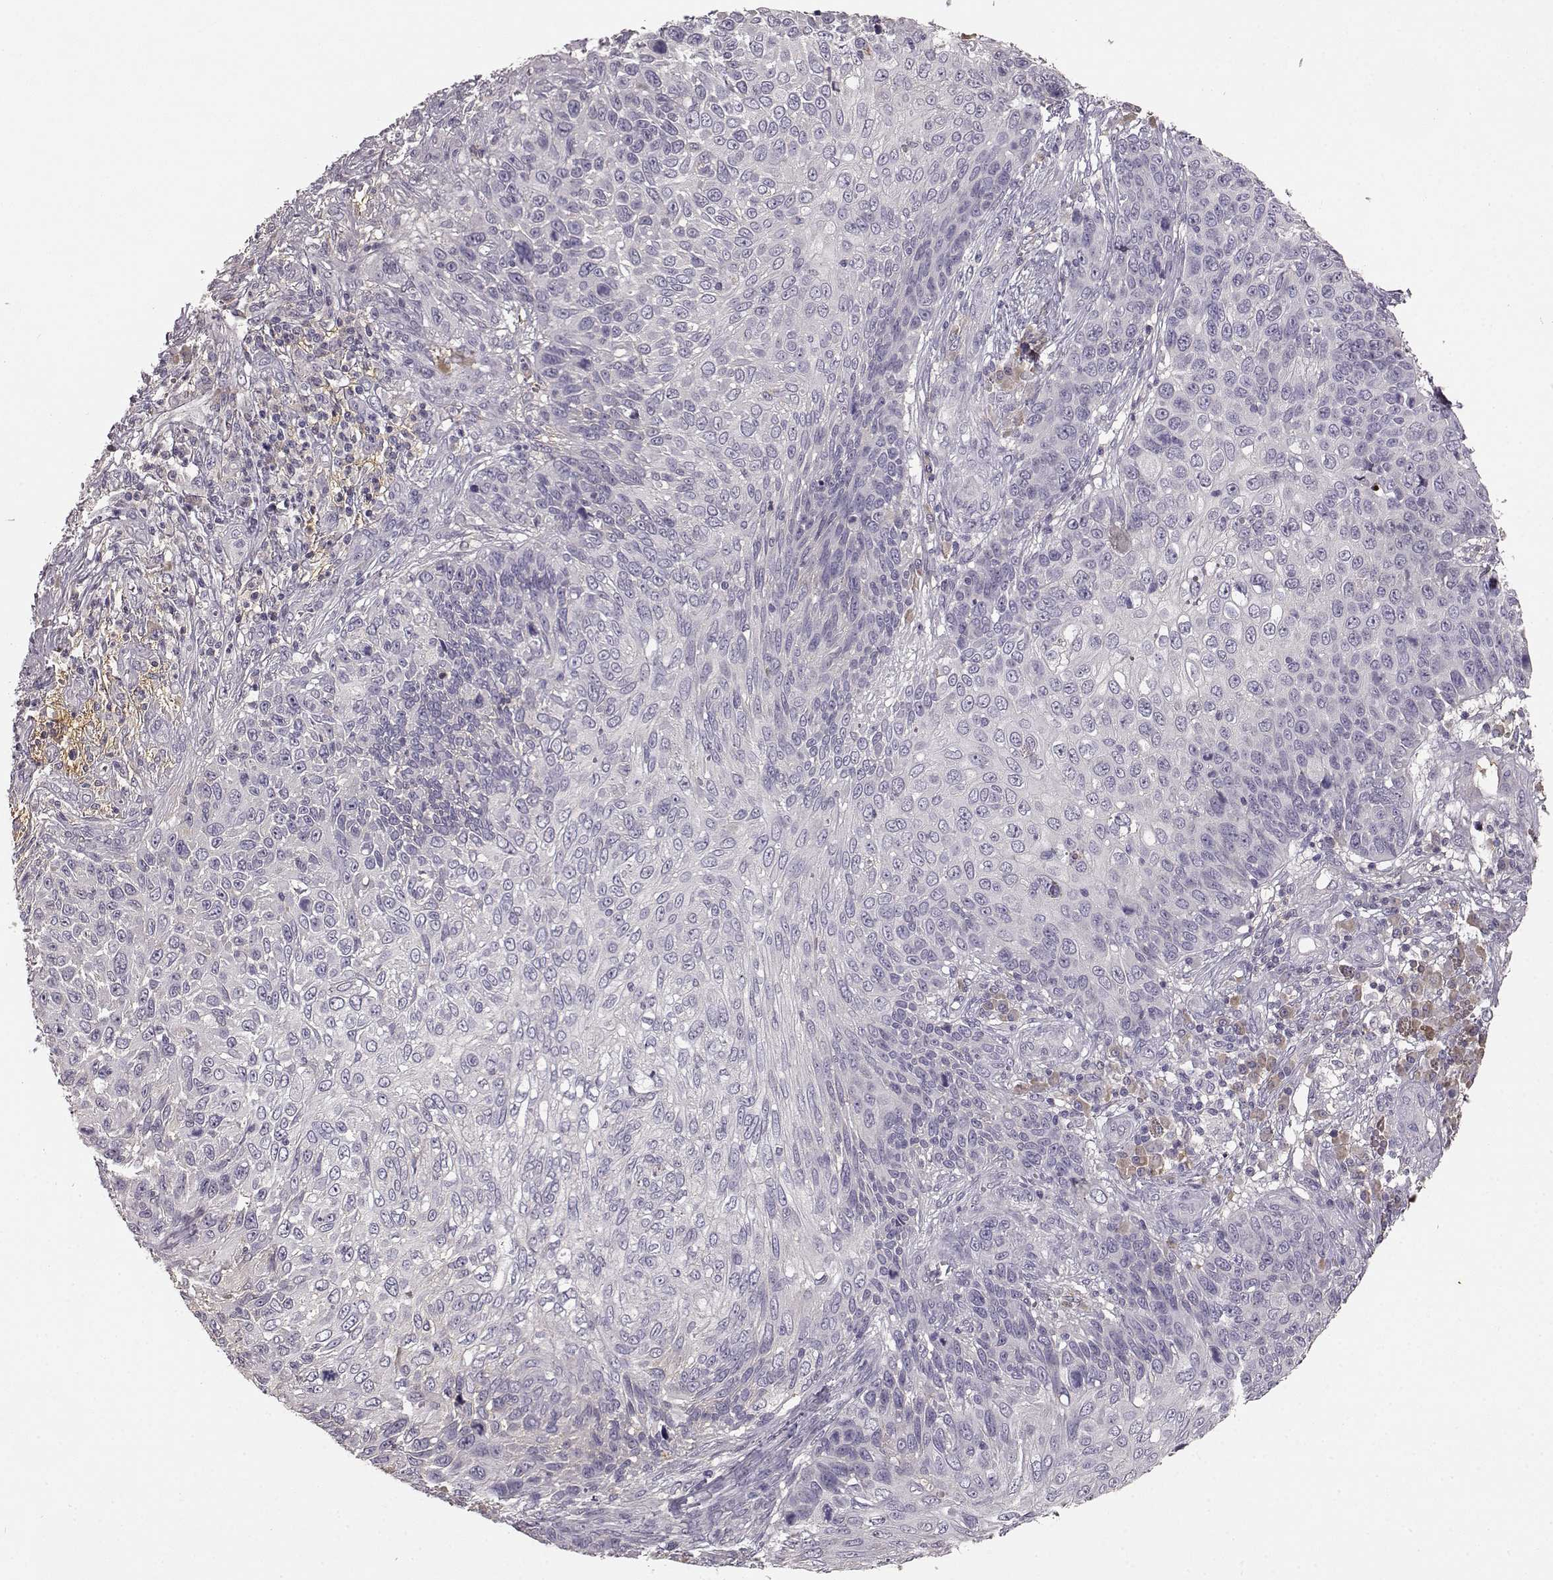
{"staining": {"intensity": "negative", "quantity": "none", "location": "none"}, "tissue": "skin cancer", "cell_type": "Tumor cells", "image_type": "cancer", "snomed": [{"axis": "morphology", "description": "Squamous cell carcinoma, NOS"}, {"axis": "topography", "description": "Skin"}], "caption": "Immunohistochemistry (IHC) of skin cancer demonstrates no expression in tumor cells. The staining was performed using DAB (3,3'-diaminobenzidine) to visualize the protein expression in brown, while the nuclei were stained in blue with hematoxylin (Magnification: 20x).", "gene": "YJEFN3", "patient": {"sex": "male", "age": 92}}